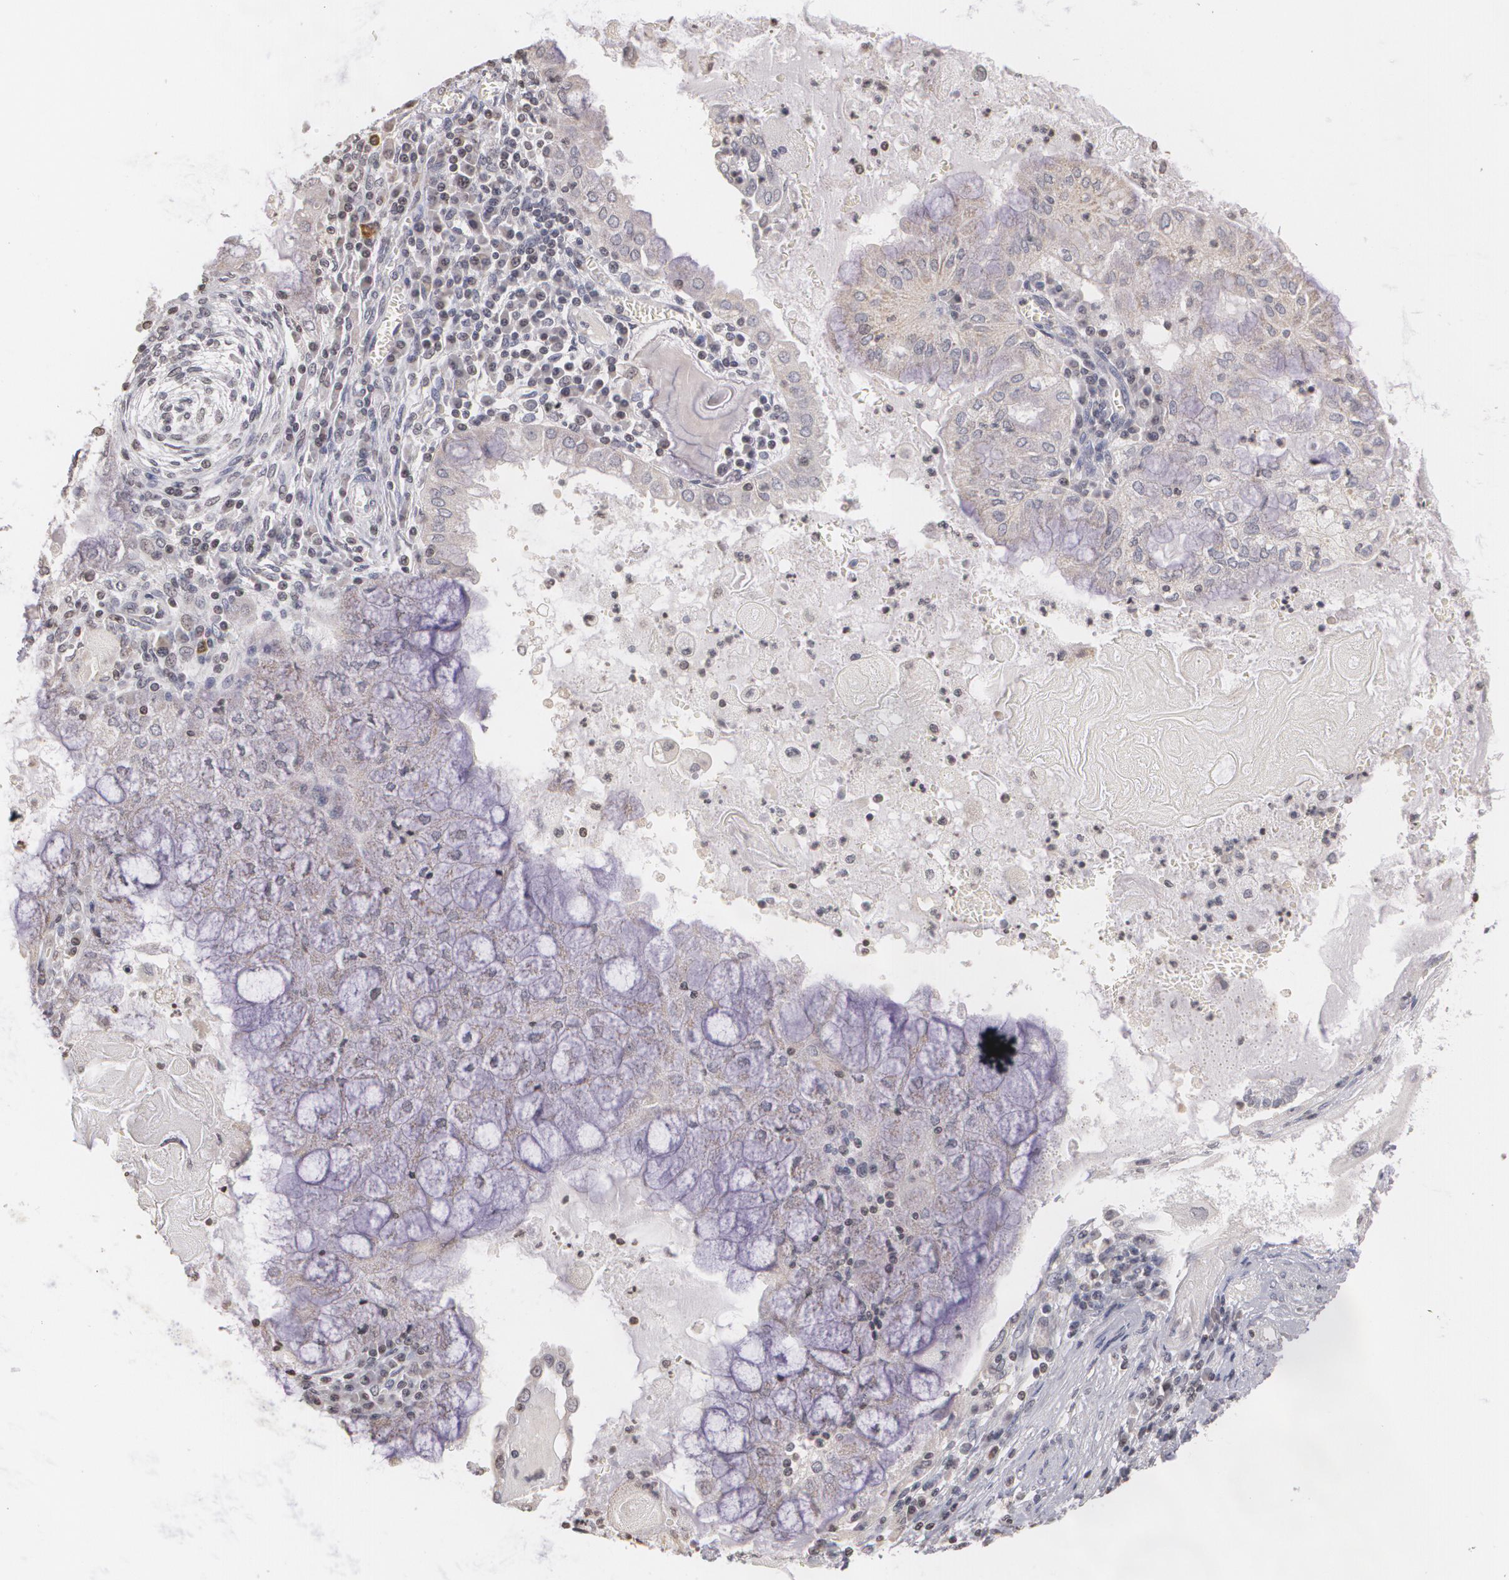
{"staining": {"intensity": "negative", "quantity": "none", "location": "none"}, "tissue": "endometrial cancer", "cell_type": "Tumor cells", "image_type": "cancer", "snomed": [{"axis": "morphology", "description": "Adenocarcinoma, NOS"}, {"axis": "topography", "description": "Endometrium"}], "caption": "Immunohistochemistry (IHC) micrograph of neoplastic tissue: human adenocarcinoma (endometrial) stained with DAB (3,3'-diaminobenzidine) displays no significant protein positivity in tumor cells.", "gene": "THRB", "patient": {"sex": "female", "age": 79}}